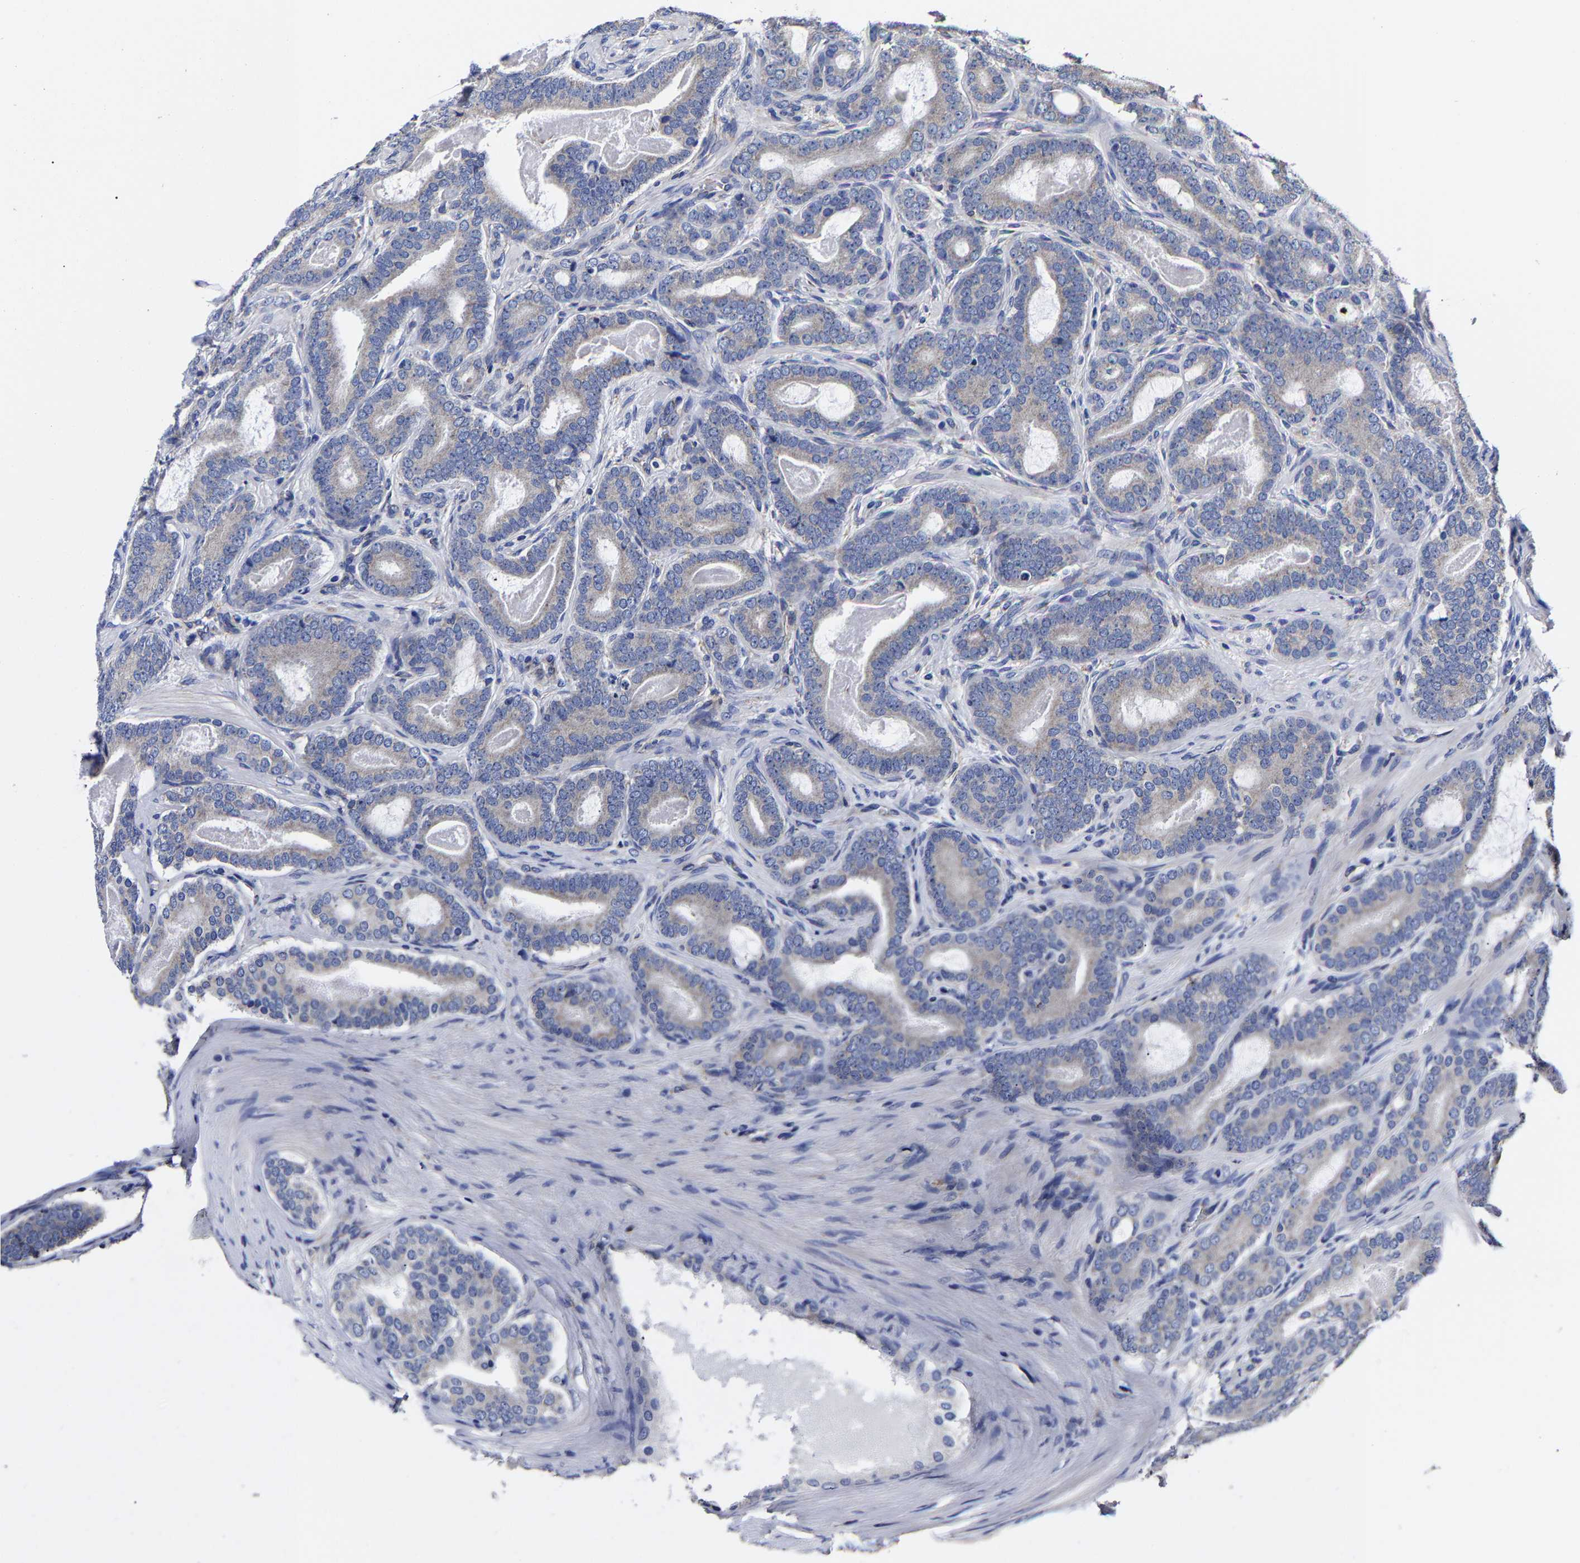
{"staining": {"intensity": "weak", "quantity": "25%-75%", "location": "cytoplasmic/membranous"}, "tissue": "prostate cancer", "cell_type": "Tumor cells", "image_type": "cancer", "snomed": [{"axis": "morphology", "description": "Adenocarcinoma, High grade"}, {"axis": "topography", "description": "Prostate"}], "caption": "Tumor cells show low levels of weak cytoplasmic/membranous expression in about 25%-75% of cells in human prostate cancer (adenocarcinoma (high-grade)).", "gene": "AASS", "patient": {"sex": "male", "age": 60}}